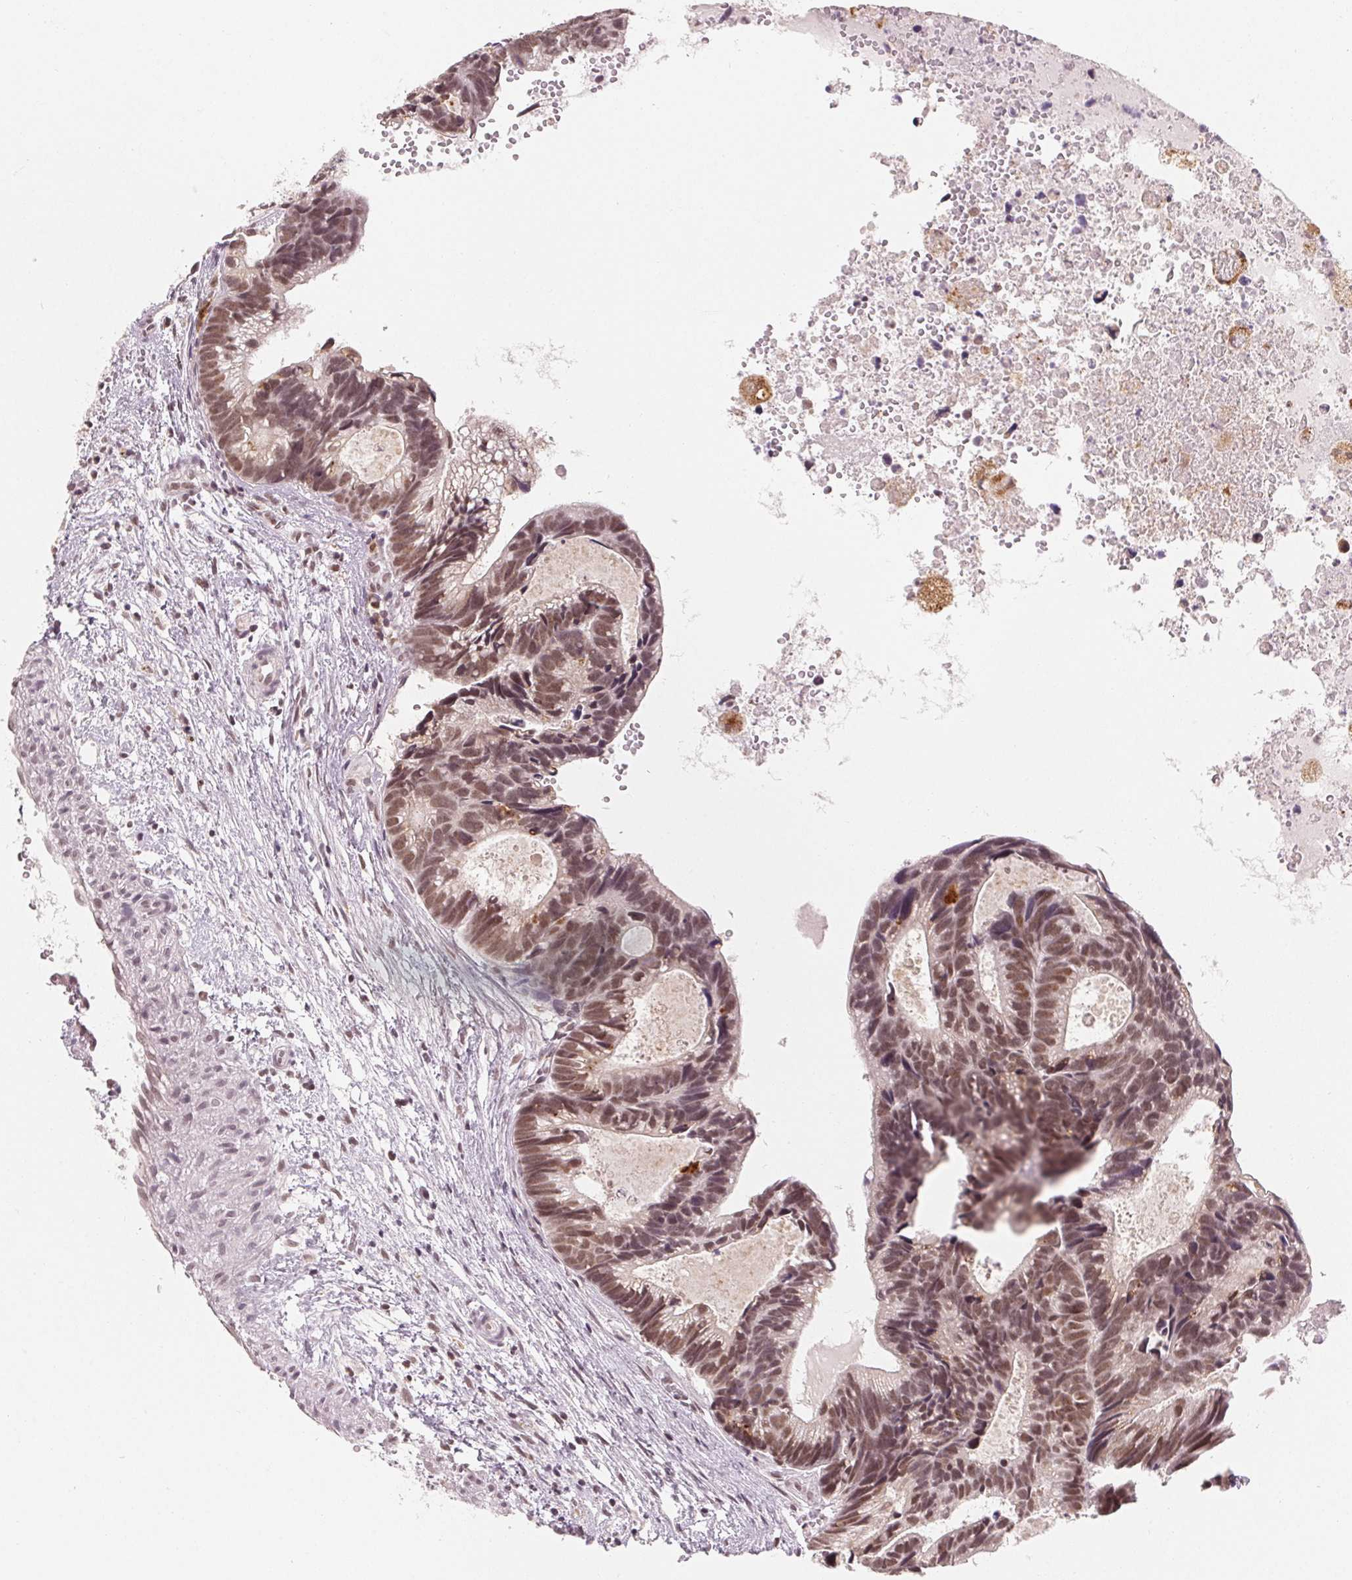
{"staining": {"intensity": "moderate", "quantity": ">75%", "location": "nuclear"}, "tissue": "head and neck cancer", "cell_type": "Tumor cells", "image_type": "cancer", "snomed": [{"axis": "morphology", "description": "Adenocarcinoma, NOS"}, {"axis": "topography", "description": "Head-Neck"}], "caption": "Head and neck adenocarcinoma tissue shows moderate nuclear staining in about >75% of tumor cells", "gene": "NXF3", "patient": {"sex": "male", "age": 62}}